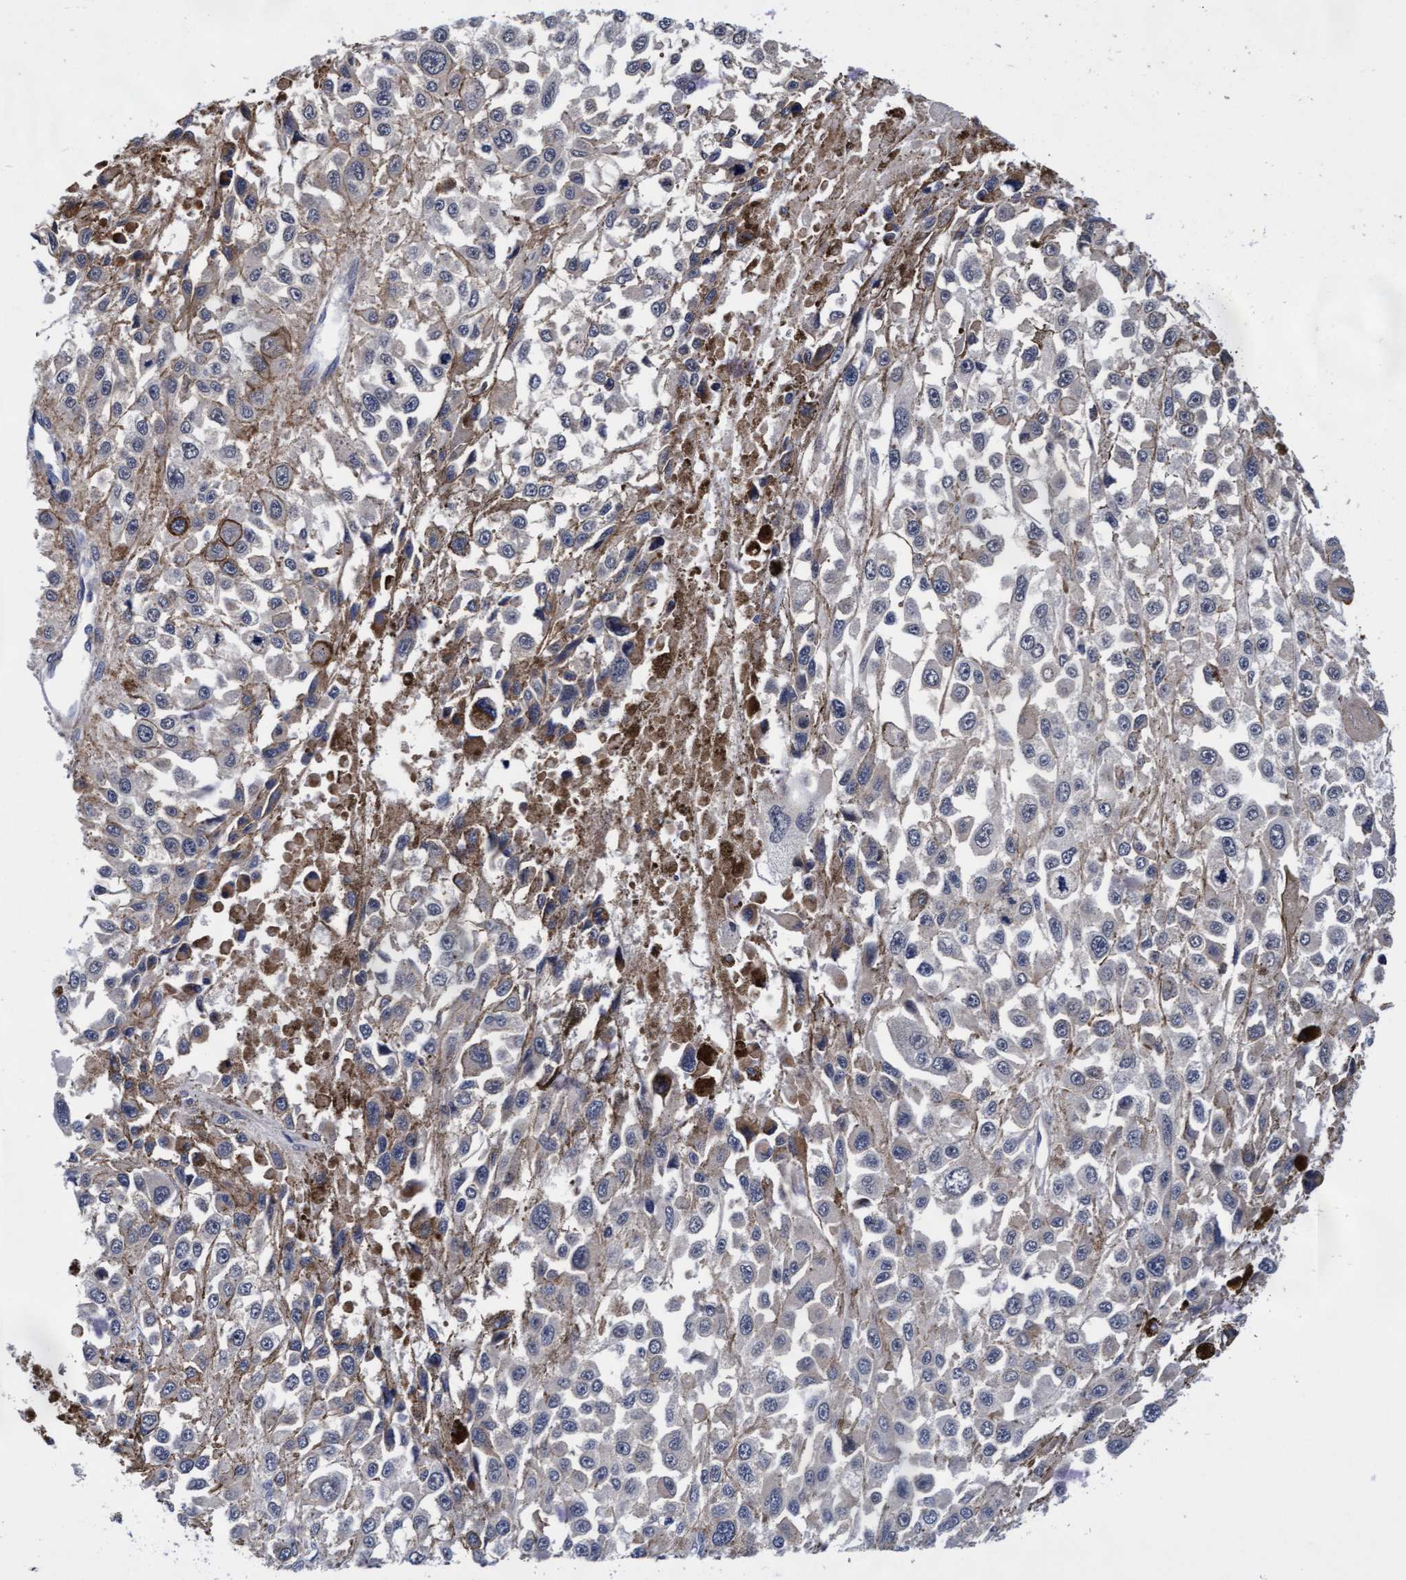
{"staining": {"intensity": "negative", "quantity": "none", "location": "none"}, "tissue": "melanoma", "cell_type": "Tumor cells", "image_type": "cancer", "snomed": [{"axis": "morphology", "description": "Malignant melanoma, Metastatic site"}, {"axis": "topography", "description": "Lymph node"}], "caption": "The immunohistochemistry histopathology image has no significant expression in tumor cells of malignant melanoma (metastatic site) tissue.", "gene": "EFCAB13", "patient": {"sex": "male", "age": 59}}